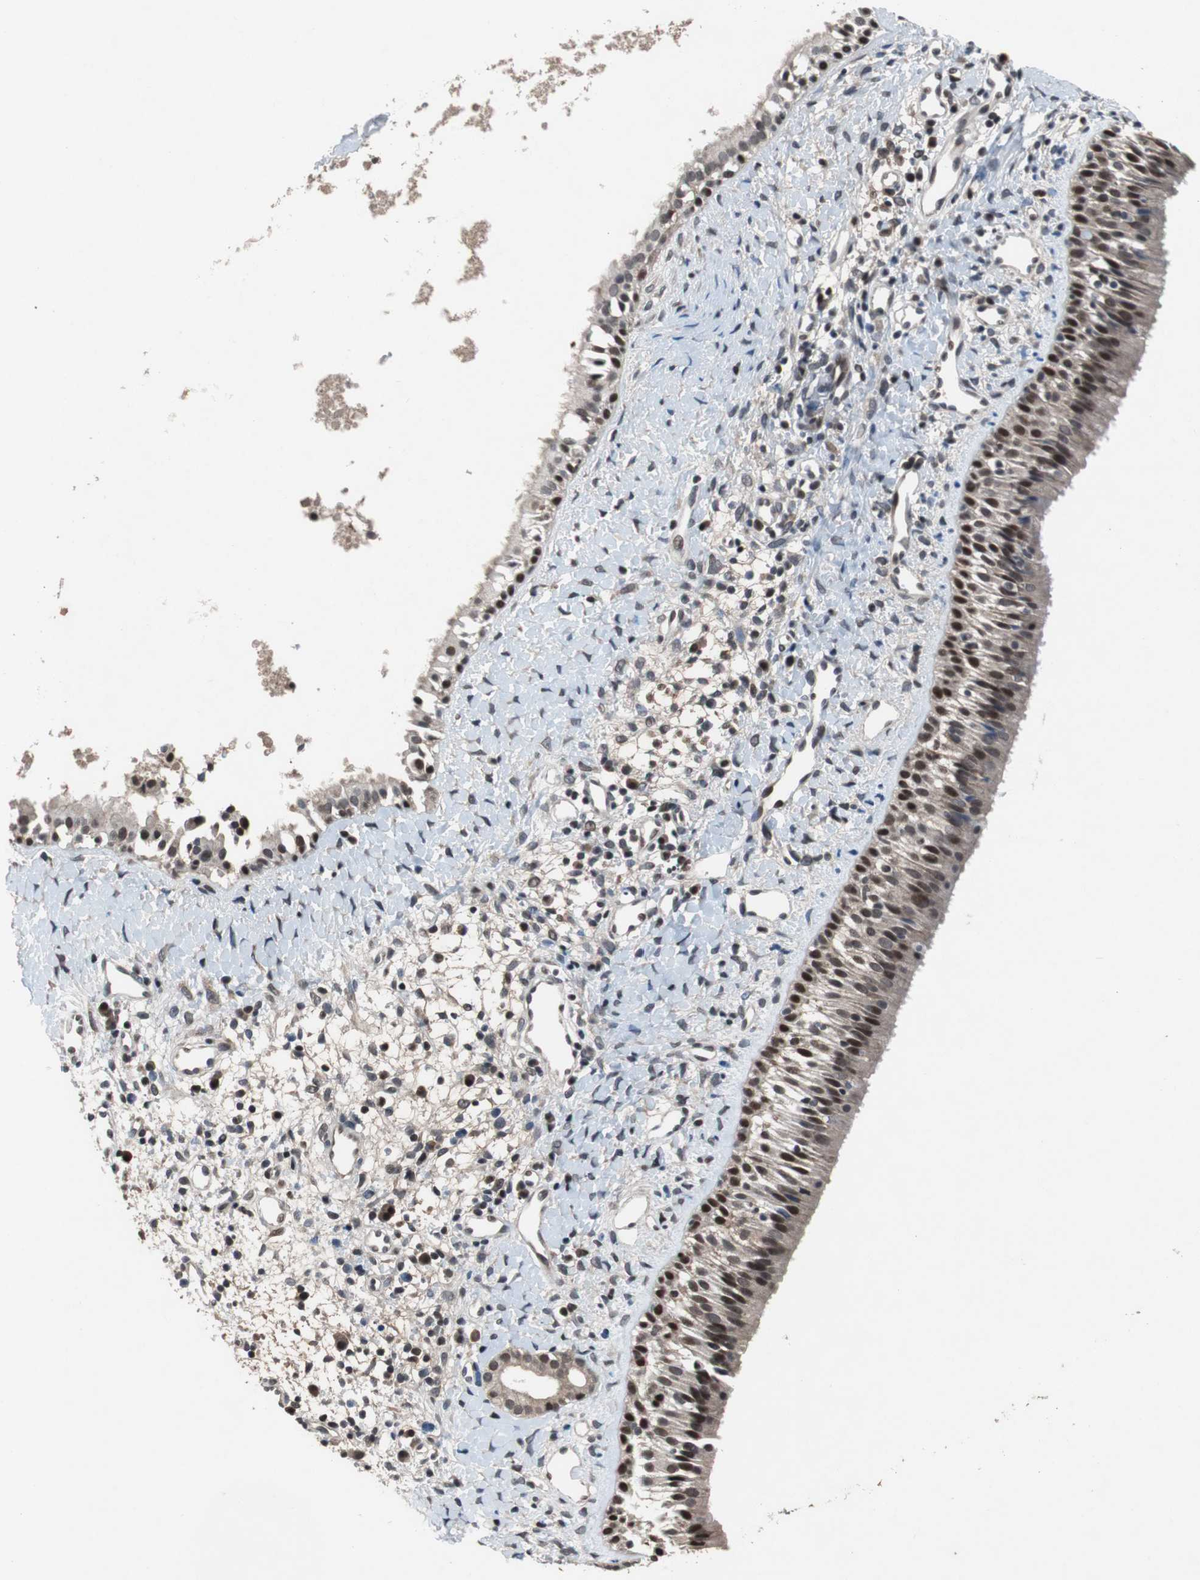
{"staining": {"intensity": "strong", "quantity": ">75%", "location": "nuclear"}, "tissue": "nasopharynx", "cell_type": "Respiratory epithelial cells", "image_type": "normal", "snomed": [{"axis": "morphology", "description": "Normal tissue, NOS"}, {"axis": "topography", "description": "Nasopharynx"}], "caption": "Protein expression analysis of benign human nasopharynx reveals strong nuclear expression in approximately >75% of respiratory epithelial cells.", "gene": "TP63", "patient": {"sex": "male", "age": 22}}